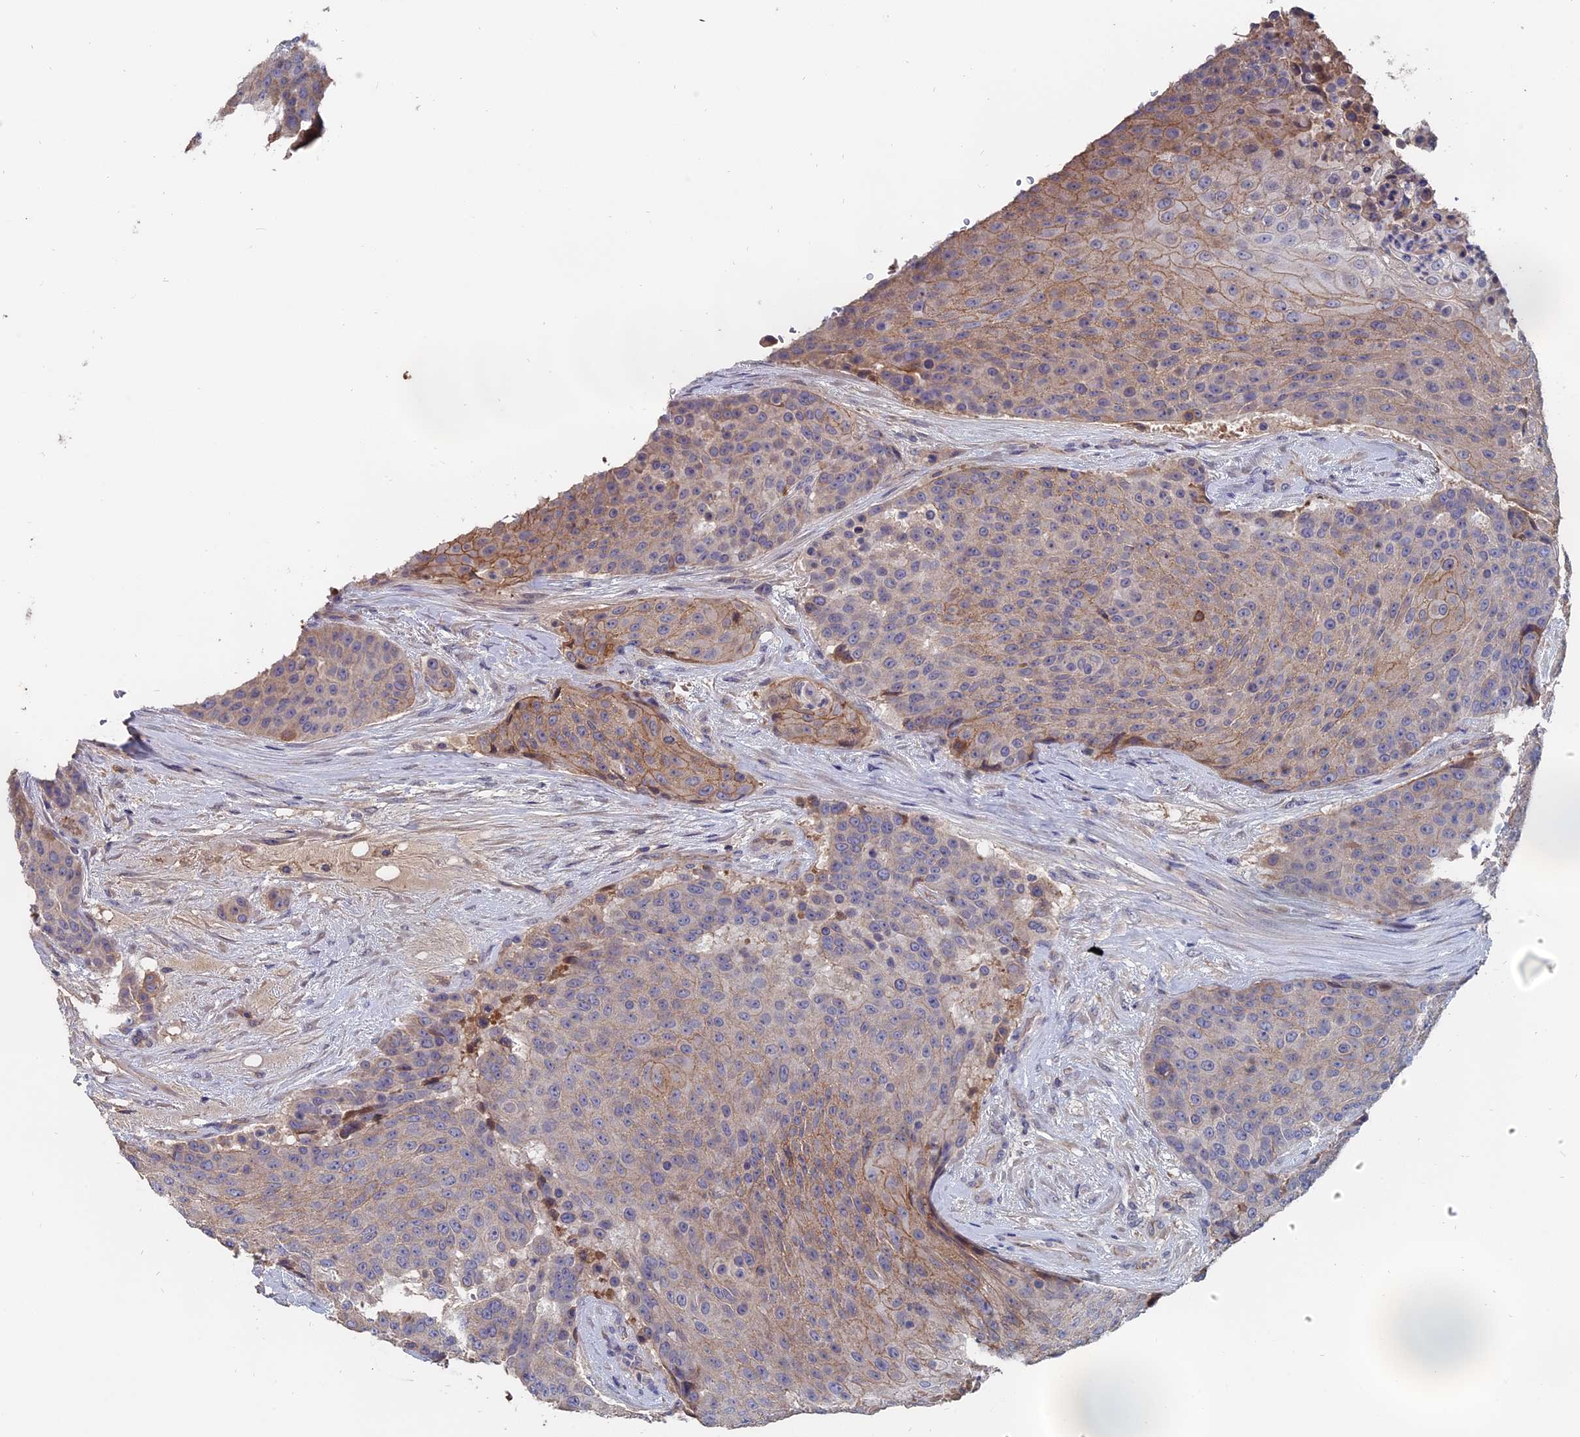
{"staining": {"intensity": "weak", "quantity": "25%-75%", "location": "cytoplasmic/membranous"}, "tissue": "urothelial cancer", "cell_type": "Tumor cells", "image_type": "cancer", "snomed": [{"axis": "morphology", "description": "Urothelial carcinoma, High grade"}, {"axis": "topography", "description": "Urinary bladder"}], "caption": "High-grade urothelial carcinoma stained for a protein (brown) shows weak cytoplasmic/membranous positive expression in approximately 25%-75% of tumor cells.", "gene": "SLC33A1", "patient": {"sex": "female", "age": 63}}